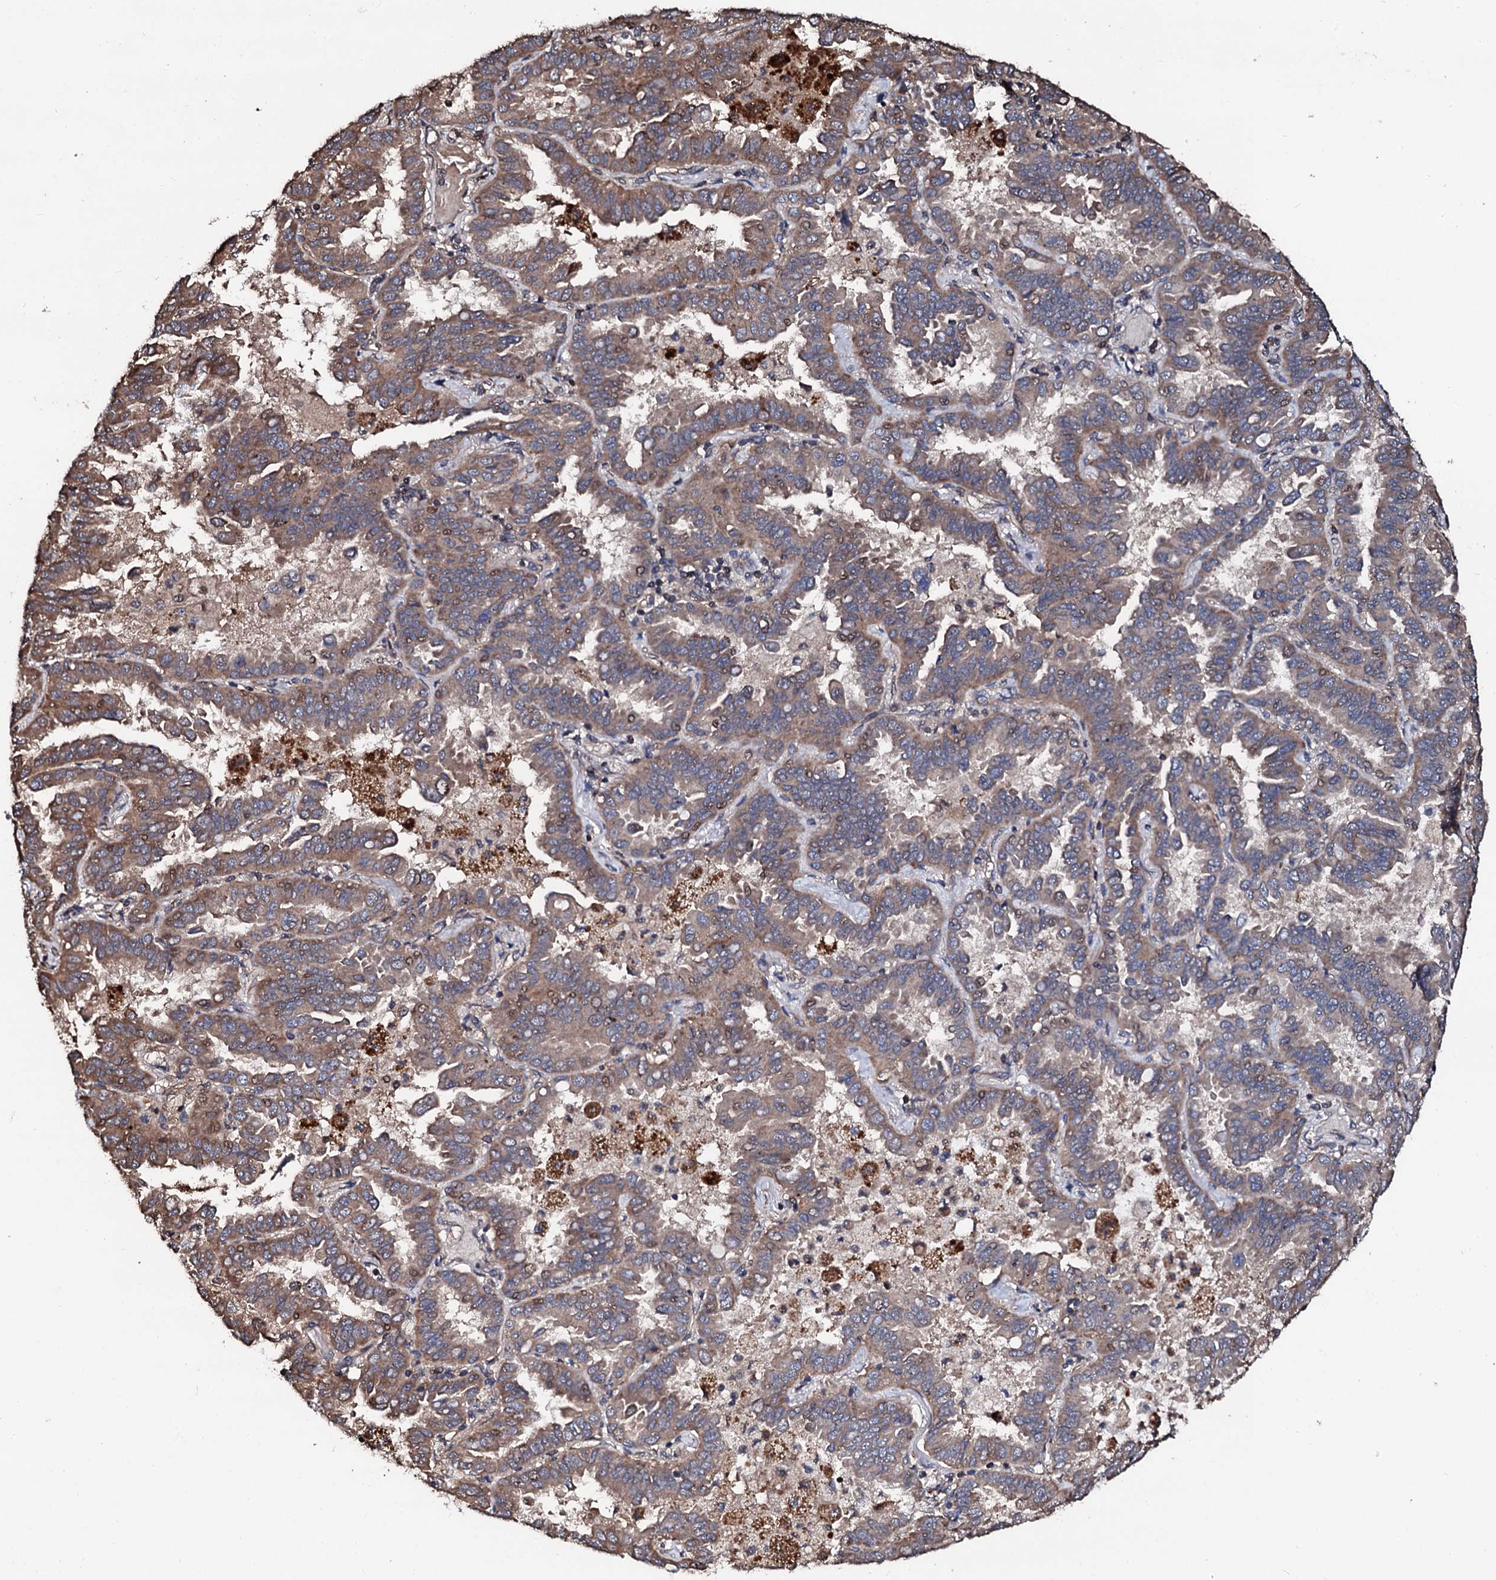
{"staining": {"intensity": "weak", "quantity": ">75%", "location": "cytoplasmic/membranous"}, "tissue": "lung cancer", "cell_type": "Tumor cells", "image_type": "cancer", "snomed": [{"axis": "morphology", "description": "Adenocarcinoma, NOS"}, {"axis": "topography", "description": "Lung"}], "caption": "Tumor cells reveal weak cytoplasmic/membranous positivity in about >75% of cells in lung cancer. (IHC, brightfield microscopy, high magnification).", "gene": "CKAP5", "patient": {"sex": "male", "age": 64}}